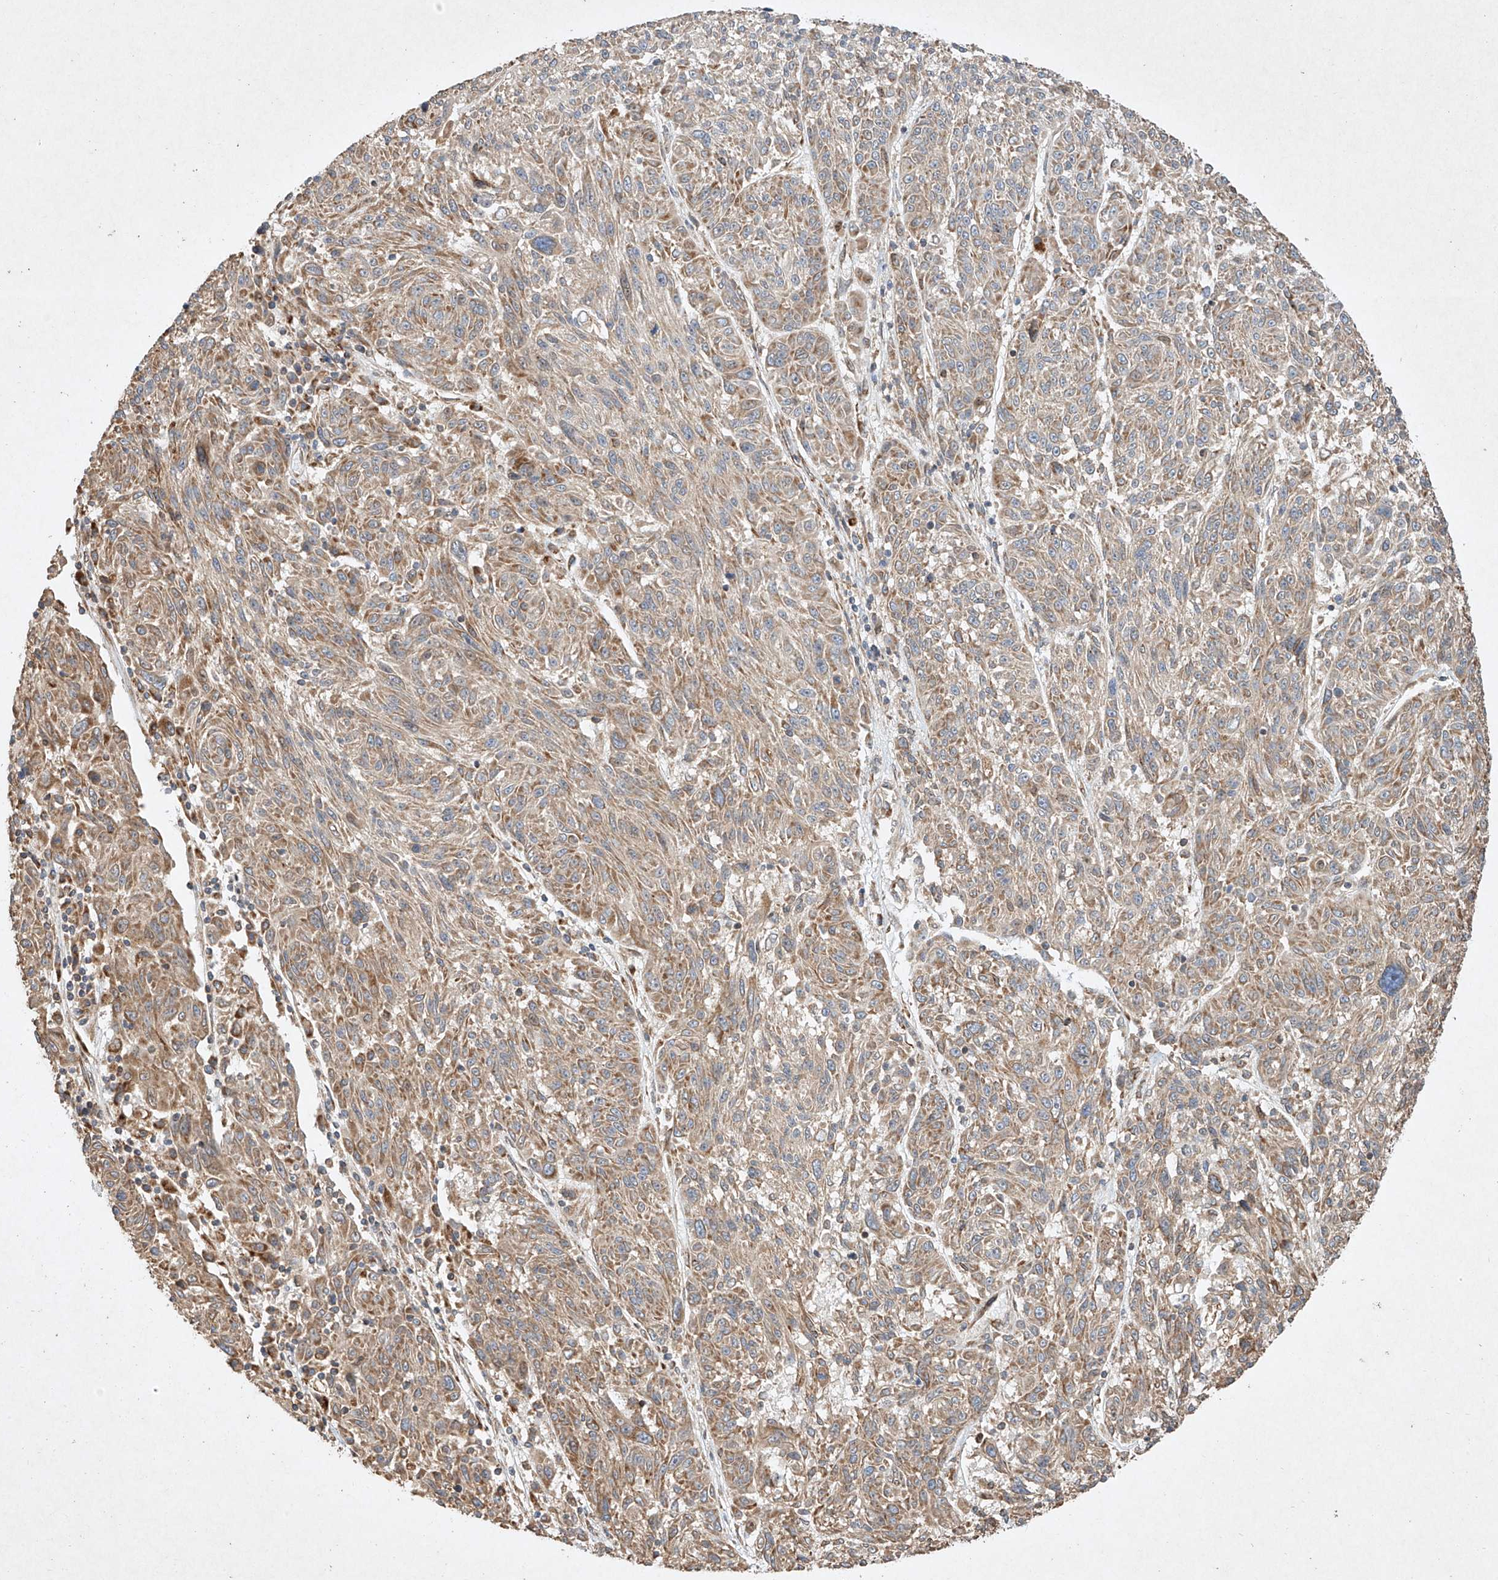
{"staining": {"intensity": "moderate", "quantity": ">75%", "location": "cytoplasmic/membranous"}, "tissue": "melanoma", "cell_type": "Tumor cells", "image_type": "cancer", "snomed": [{"axis": "morphology", "description": "Malignant melanoma, NOS"}, {"axis": "topography", "description": "Skin"}], "caption": "Moderate cytoplasmic/membranous expression is appreciated in approximately >75% of tumor cells in melanoma.", "gene": "SEMA3B", "patient": {"sex": "male", "age": 53}}